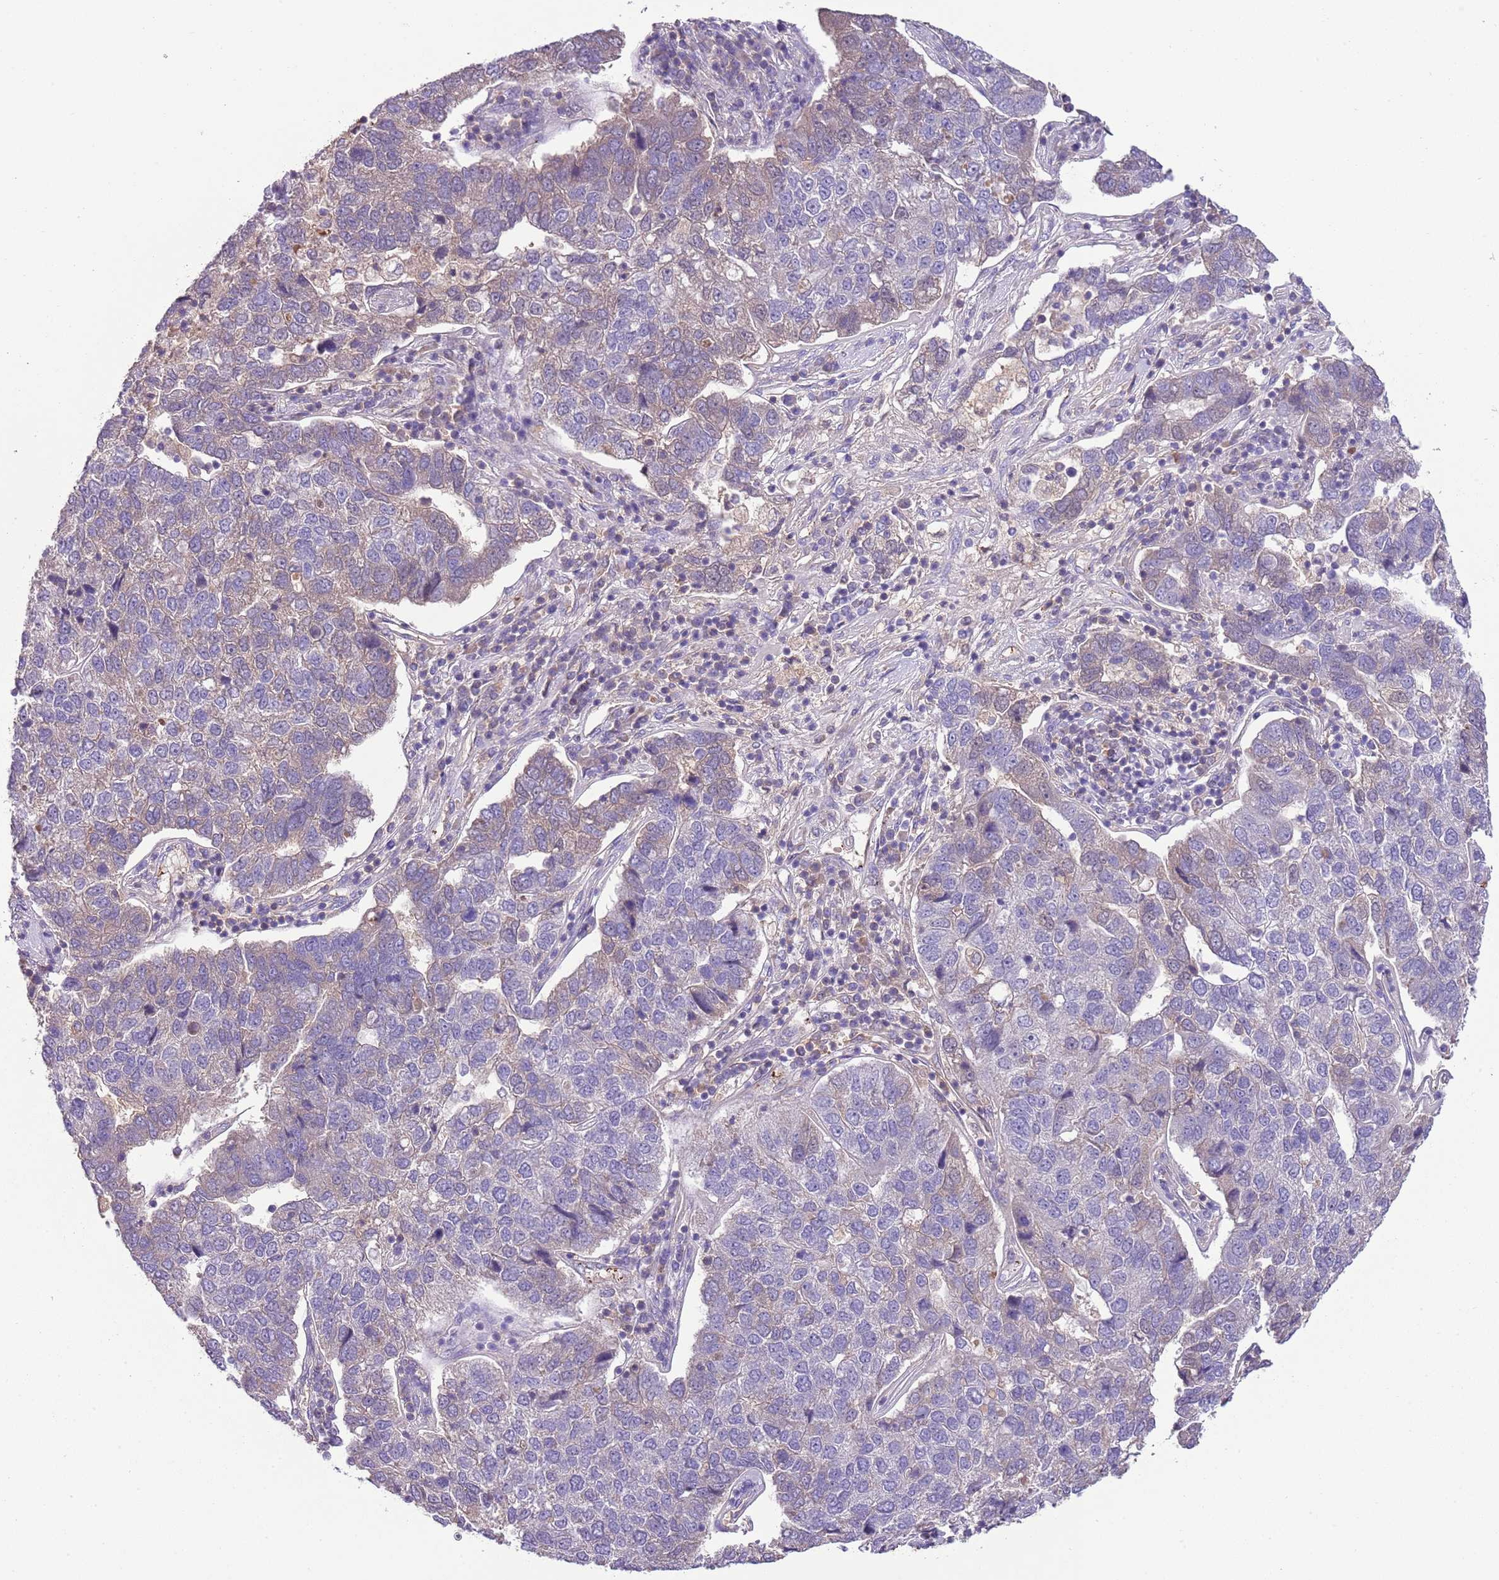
{"staining": {"intensity": "weak", "quantity": "<25%", "location": "cytoplasmic/membranous"}, "tissue": "pancreatic cancer", "cell_type": "Tumor cells", "image_type": "cancer", "snomed": [{"axis": "morphology", "description": "Adenocarcinoma, NOS"}, {"axis": "topography", "description": "Pancreas"}], "caption": "Immunohistochemistry photomicrograph of adenocarcinoma (pancreatic) stained for a protein (brown), which exhibits no expression in tumor cells.", "gene": "HES3", "patient": {"sex": "female", "age": 61}}